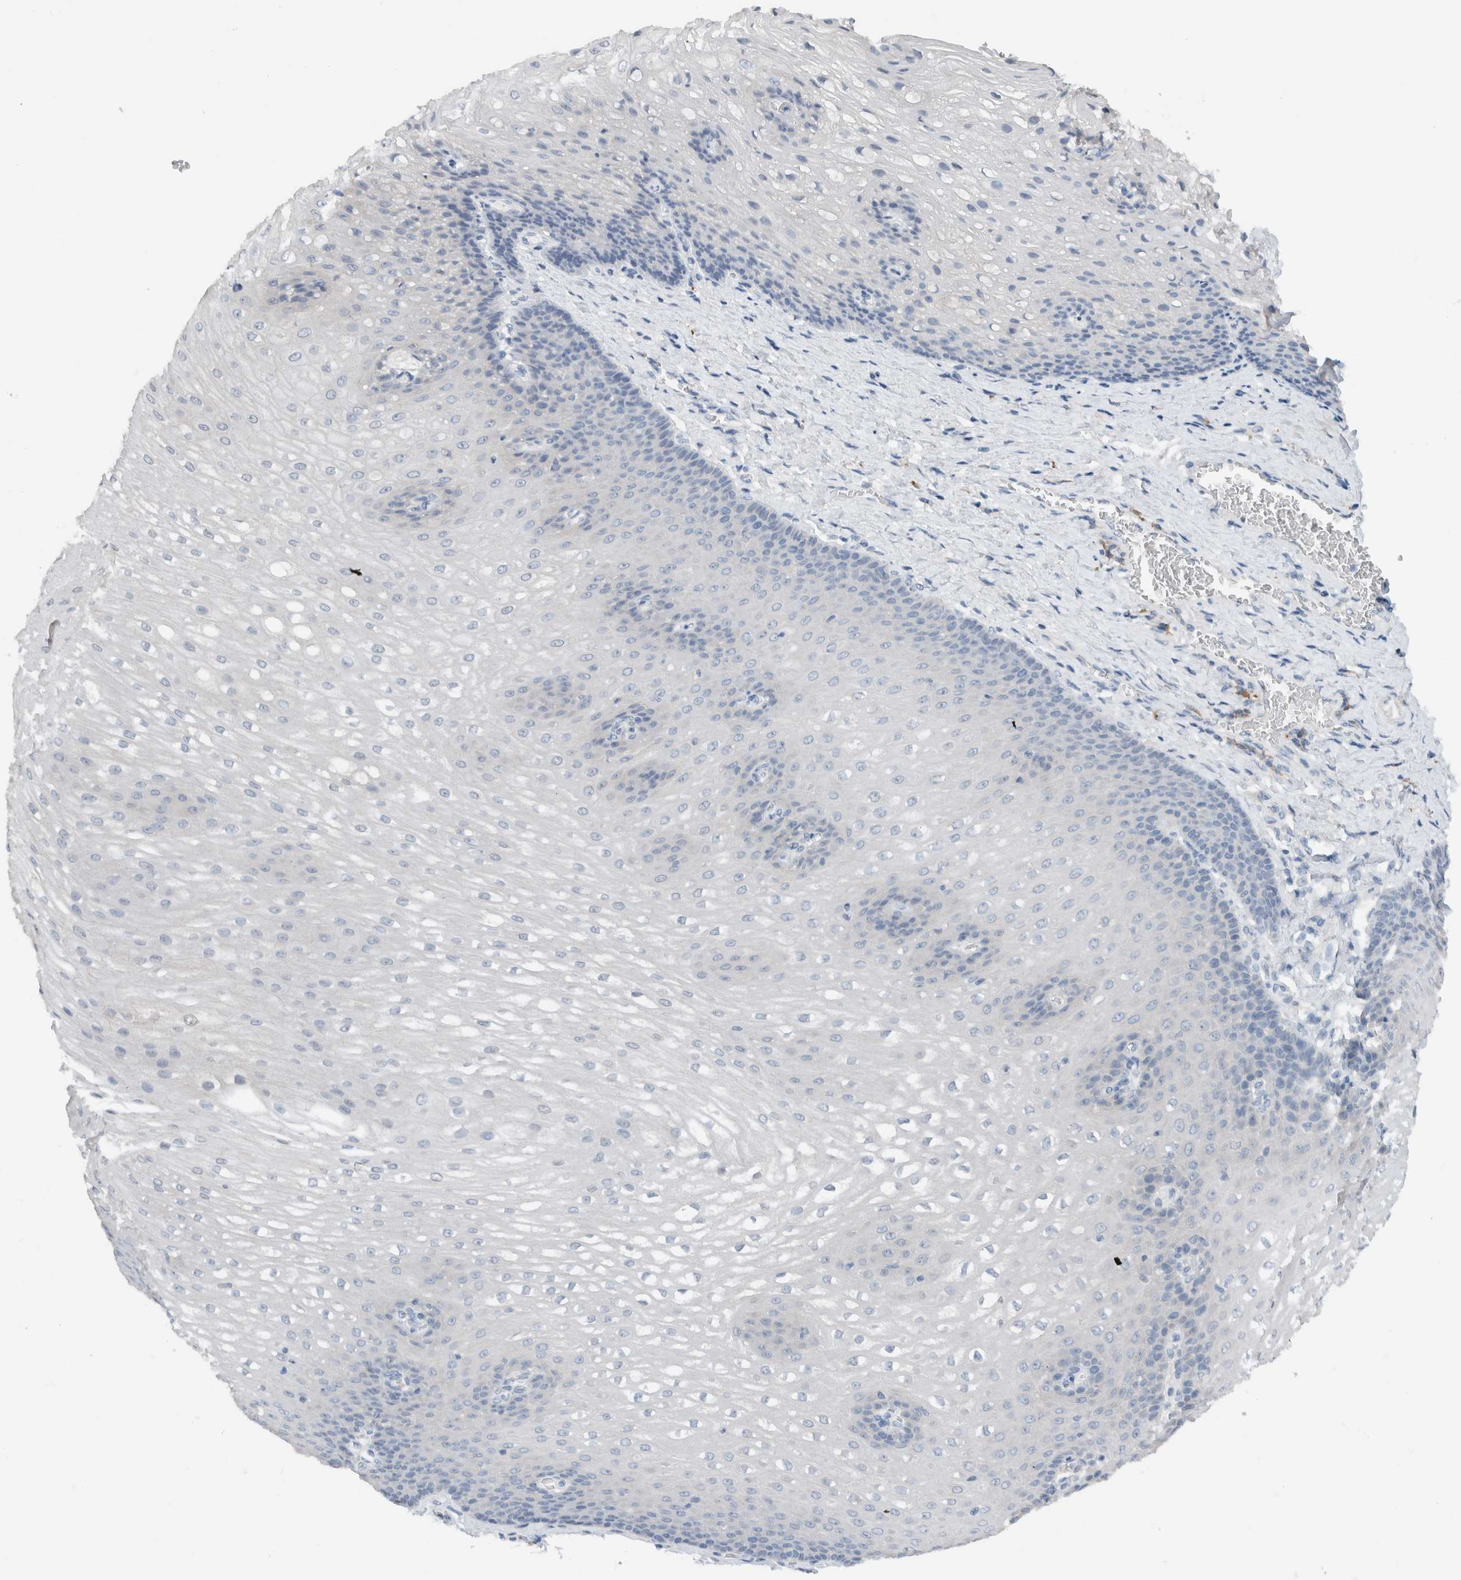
{"staining": {"intensity": "negative", "quantity": "none", "location": "none"}, "tissue": "esophagus", "cell_type": "Squamous epithelial cells", "image_type": "normal", "snomed": [{"axis": "morphology", "description": "Normal tissue, NOS"}, {"axis": "topography", "description": "Esophagus"}], "caption": "Squamous epithelial cells show no significant protein staining in normal esophagus.", "gene": "DUOX1", "patient": {"sex": "male", "age": 48}}